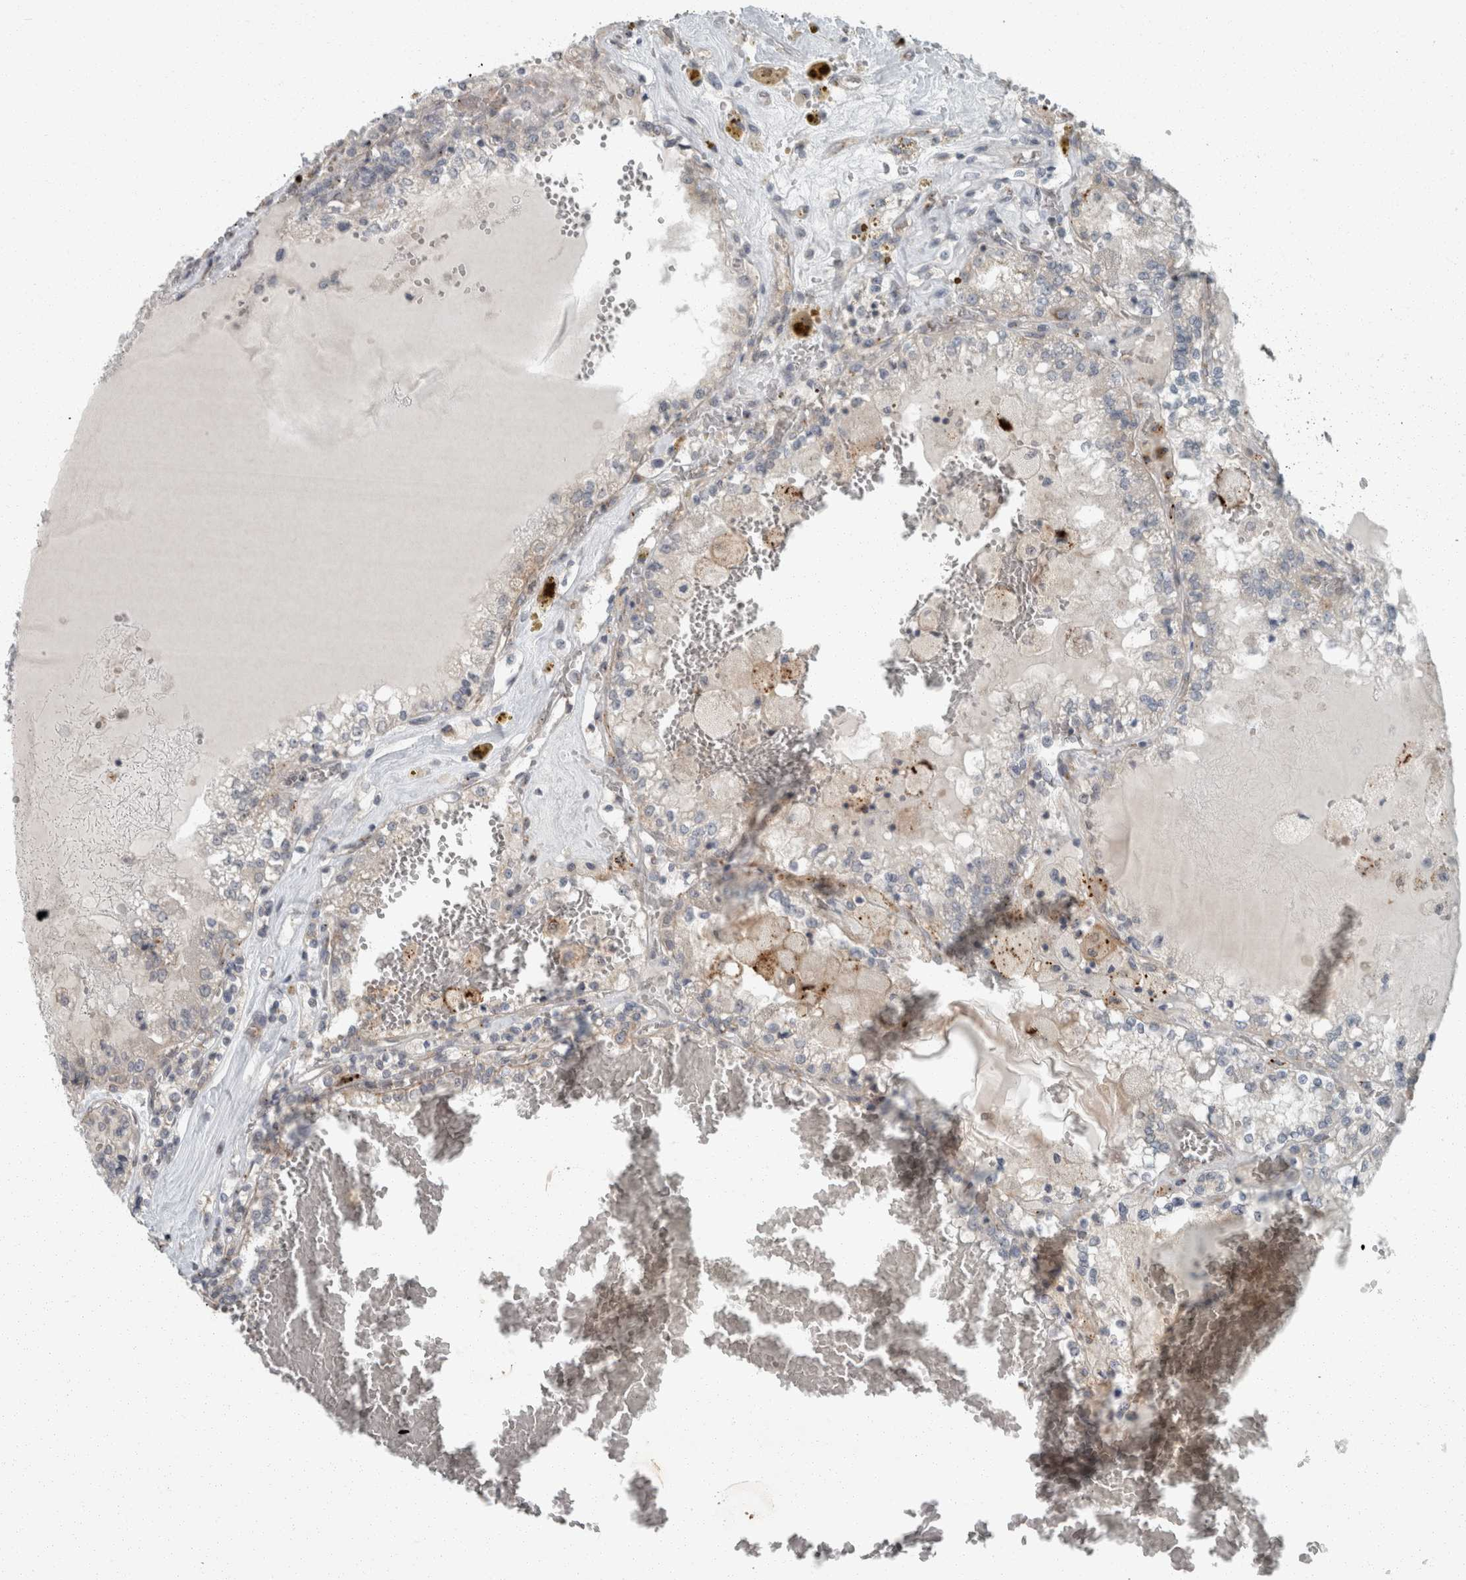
{"staining": {"intensity": "negative", "quantity": "none", "location": "none"}, "tissue": "renal cancer", "cell_type": "Tumor cells", "image_type": "cancer", "snomed": [{"axis": "morphology", "description": "Adenocarcinoma, NOS"}, {"axis": "topography", "description": "Kidney"}], "caption": "A photomicrograph of human adenocarcinoma (renal) is negative for staining in tumor cells. The staining was performed using DAB (3,3'-diaminobenzidine) to visualize the protein expression in brown, while the nuclei were stained in blue with hematoxylin (Magnification: 20x).", "gene": "KIF1C", "patient": {"sex": "female", "age": 56}}